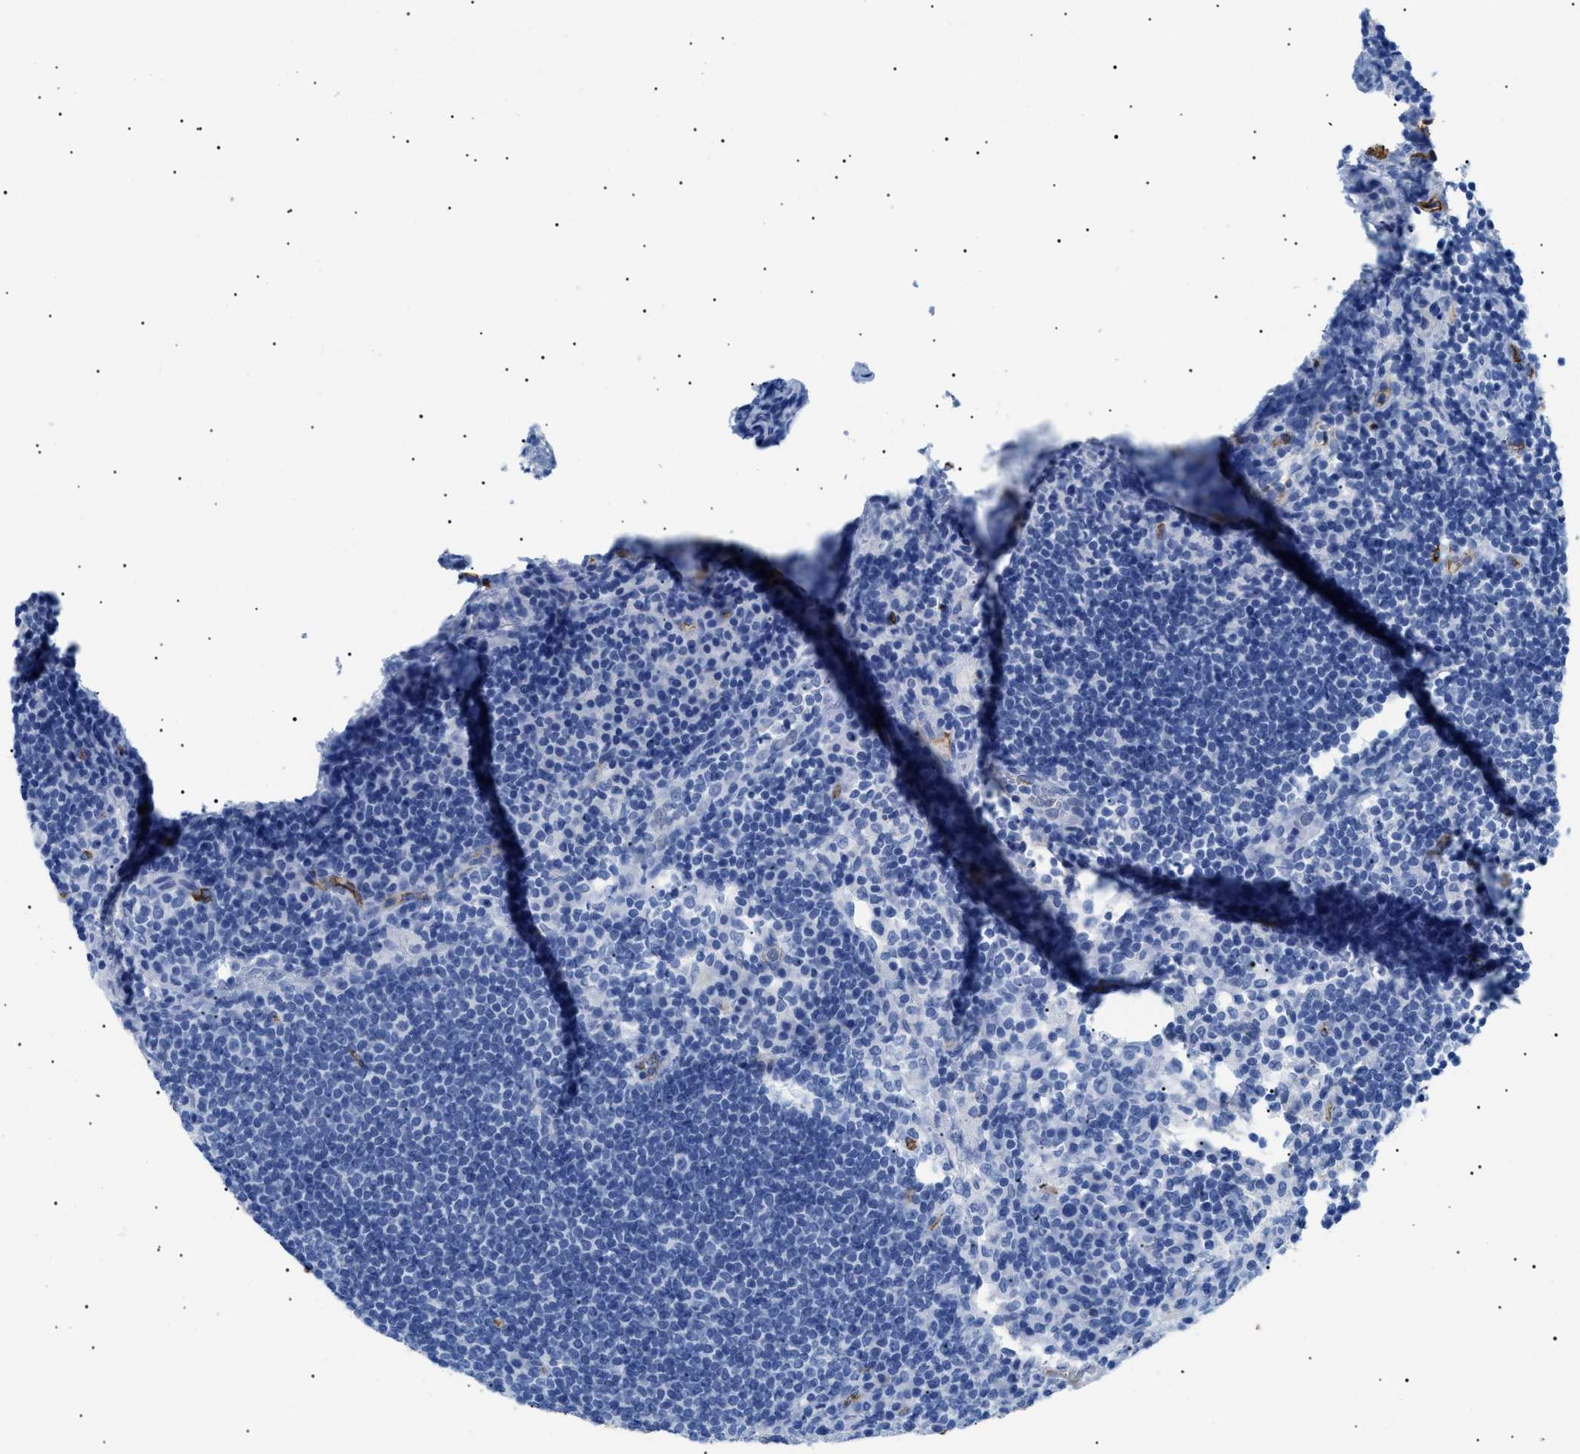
{"staining": {"intensity": "negative", "quantity": "none", "location": "none"}, "tissue": "lymph node", "cell_type": "Germinal center cells", "image_type": "normal", "snomed": [{"axis": "morphology", "description": "Normal tissue, NOS"}, {"axis": "topography", "description": "Lymph node"}], "caption": "The micrograph displays no significant staining in germinal center cells of lymph node.", "gene": "PODXL", "patient": {"sex": "female", "age": 53}}